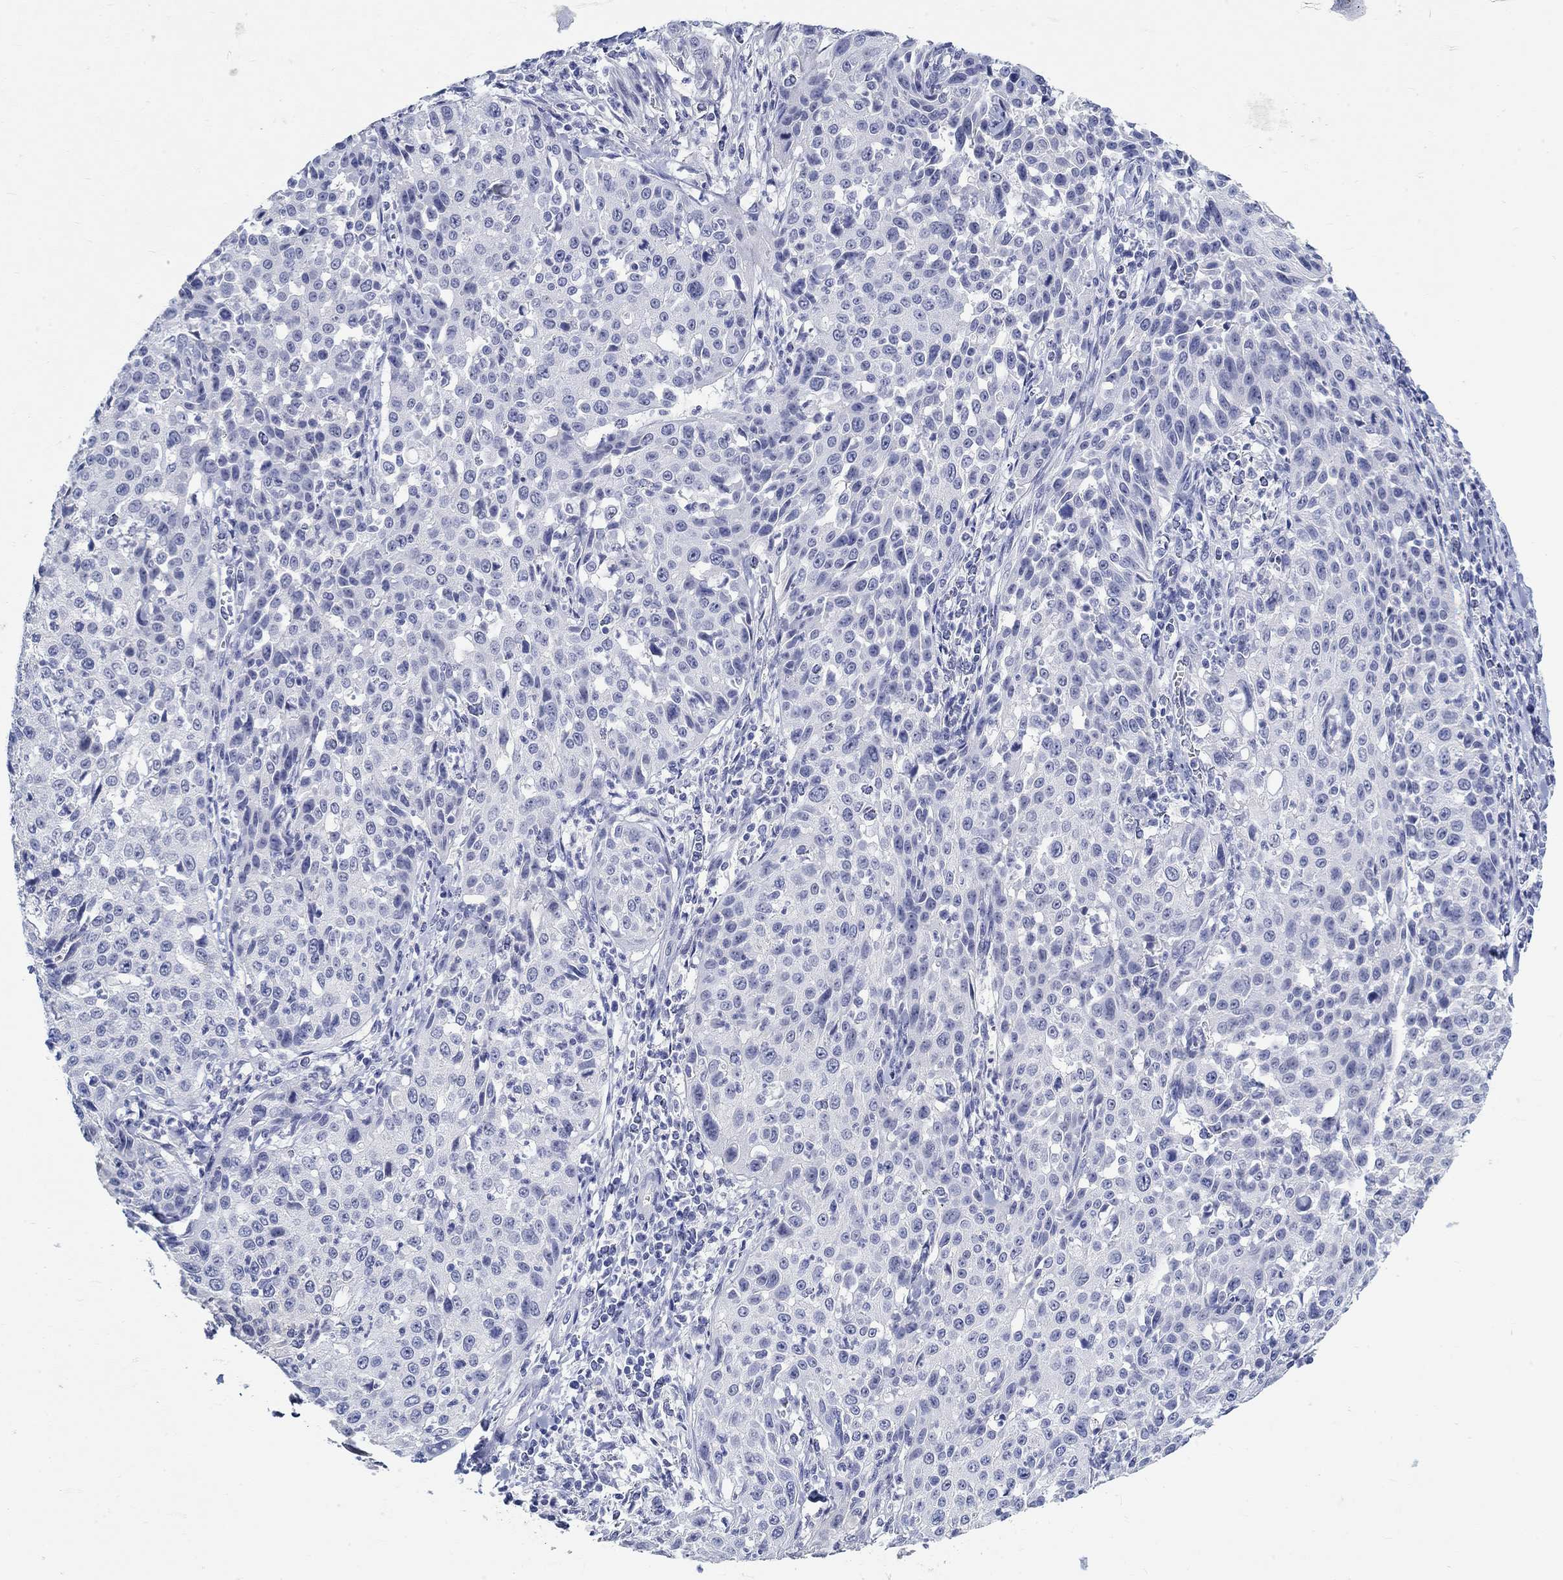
{"staining": {"intensity": "negative", "quantity": "none", "location": "none"}, "tissue": "cervical cancer", "cell_type": "Tumor cells", "image_type": "cancer", "snomed": [{"axis": "morphology", "description": "Squamous cell carcinoma, NOS"}, {"axis": "topography", "description": "Cervix"}], "caption": "Tumor cells show no significant protein positivity in squamous cell carcinoma (cervical). The staining is performed using DAB (3,3'-diaminobenzidine) brown chromogen with nuclei counter-stained in using hematoxylin.", "gene": "GRIA3", "patient": {"sex": "female", "age": 26}}